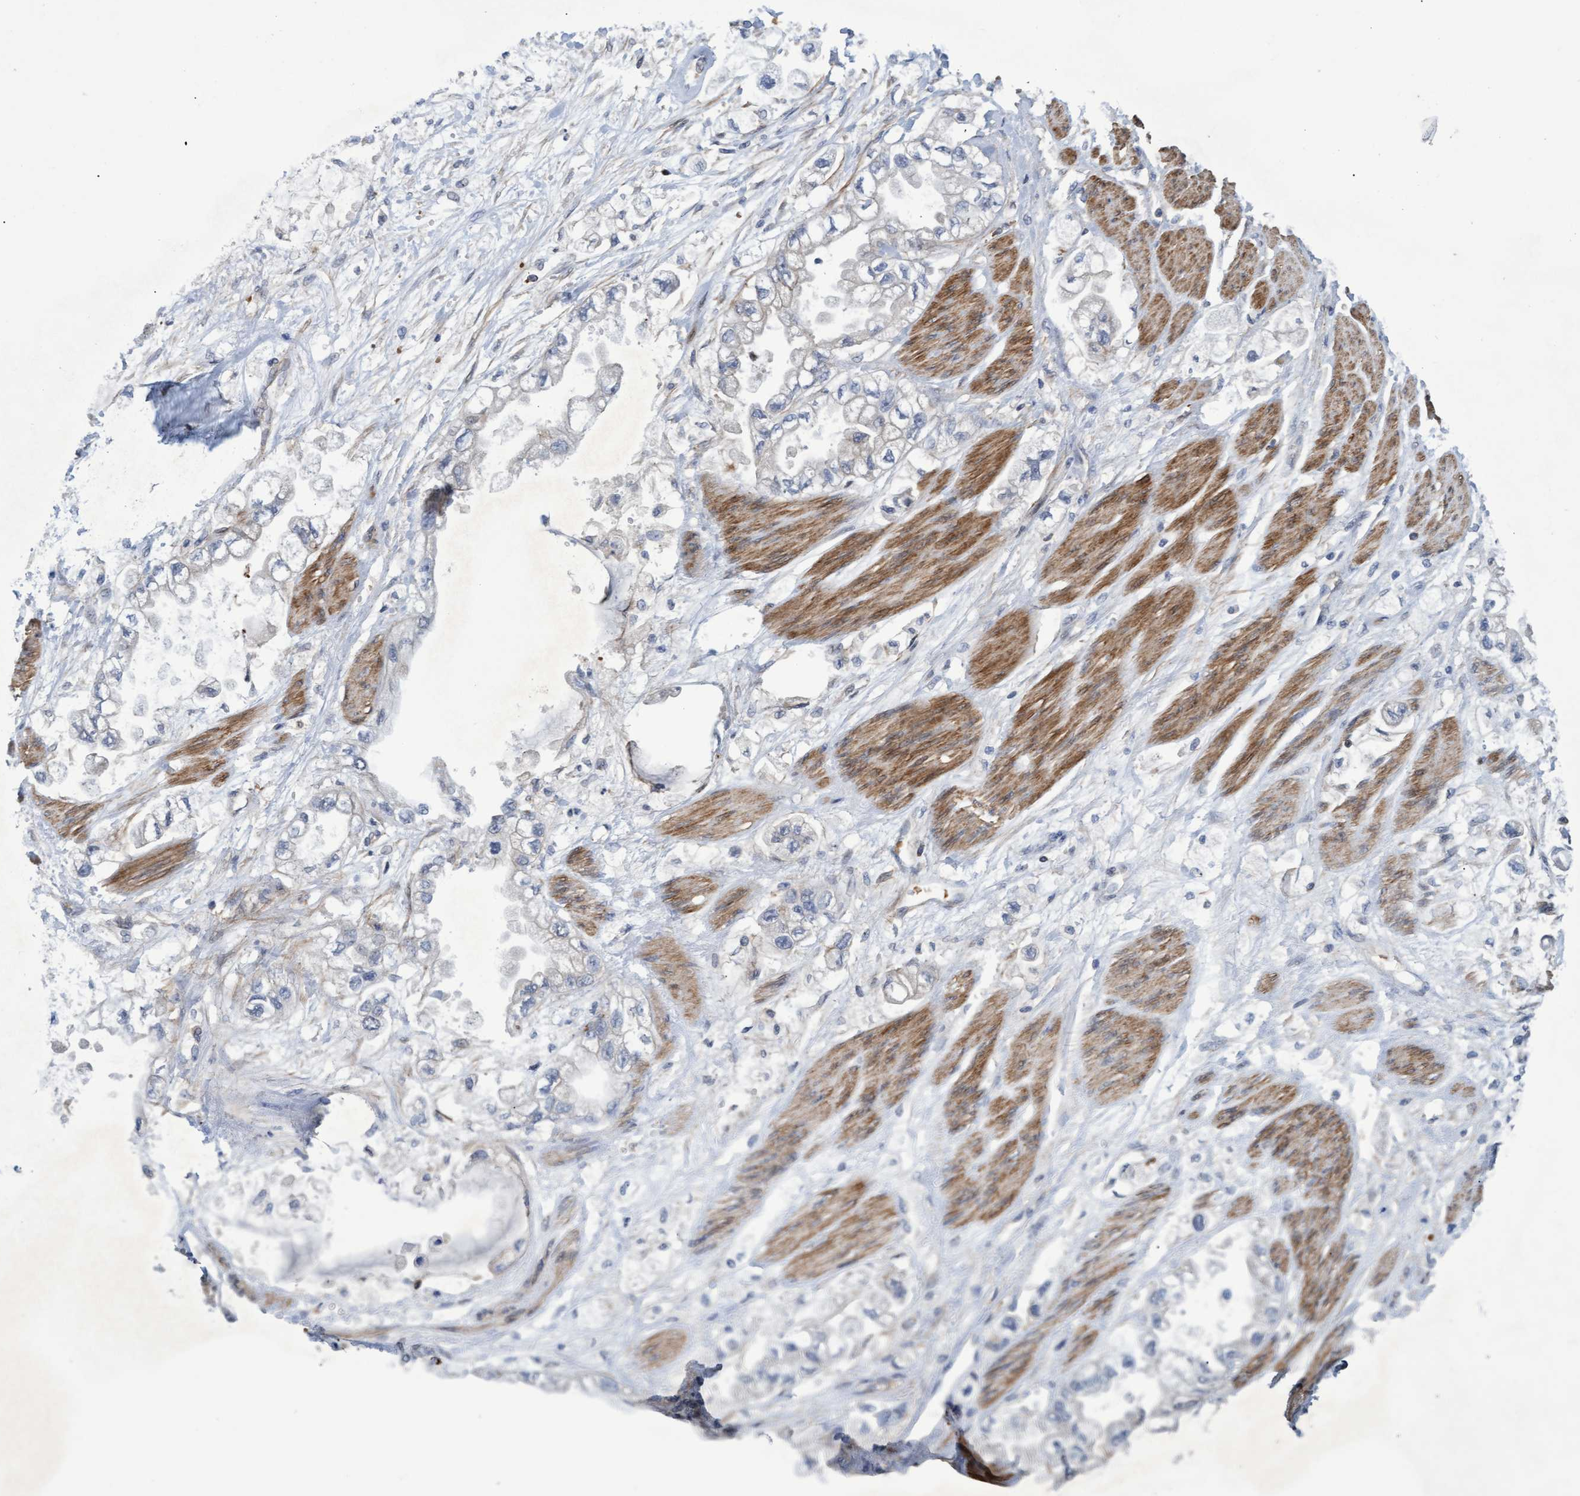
{"staining": {"intensity": "negative", "quantity": "none", "location": "none"}, "tissue": "stomach cancer", "cell_type": "Tumor cells", "image_type": "cancer", "snomed": [{"axis": "morphology", "description": "Normal tissue, NOS"}, {"axis": "morphology", "description": "Adenocarcinoma, NOS"}, {"axis": "topography", "description": "Stomach"}], "caption": "High power microscopy image of an IHC histopathology image of stomach cancer, revealing no significant positivity in tumor cells. (DAB (3,3'-diaminobenzidine) immunohistochemistry (IHC) with hematoxylin counter stain).", "gene": "NAA15", "patient": {"sex": "male", "age": 62}}